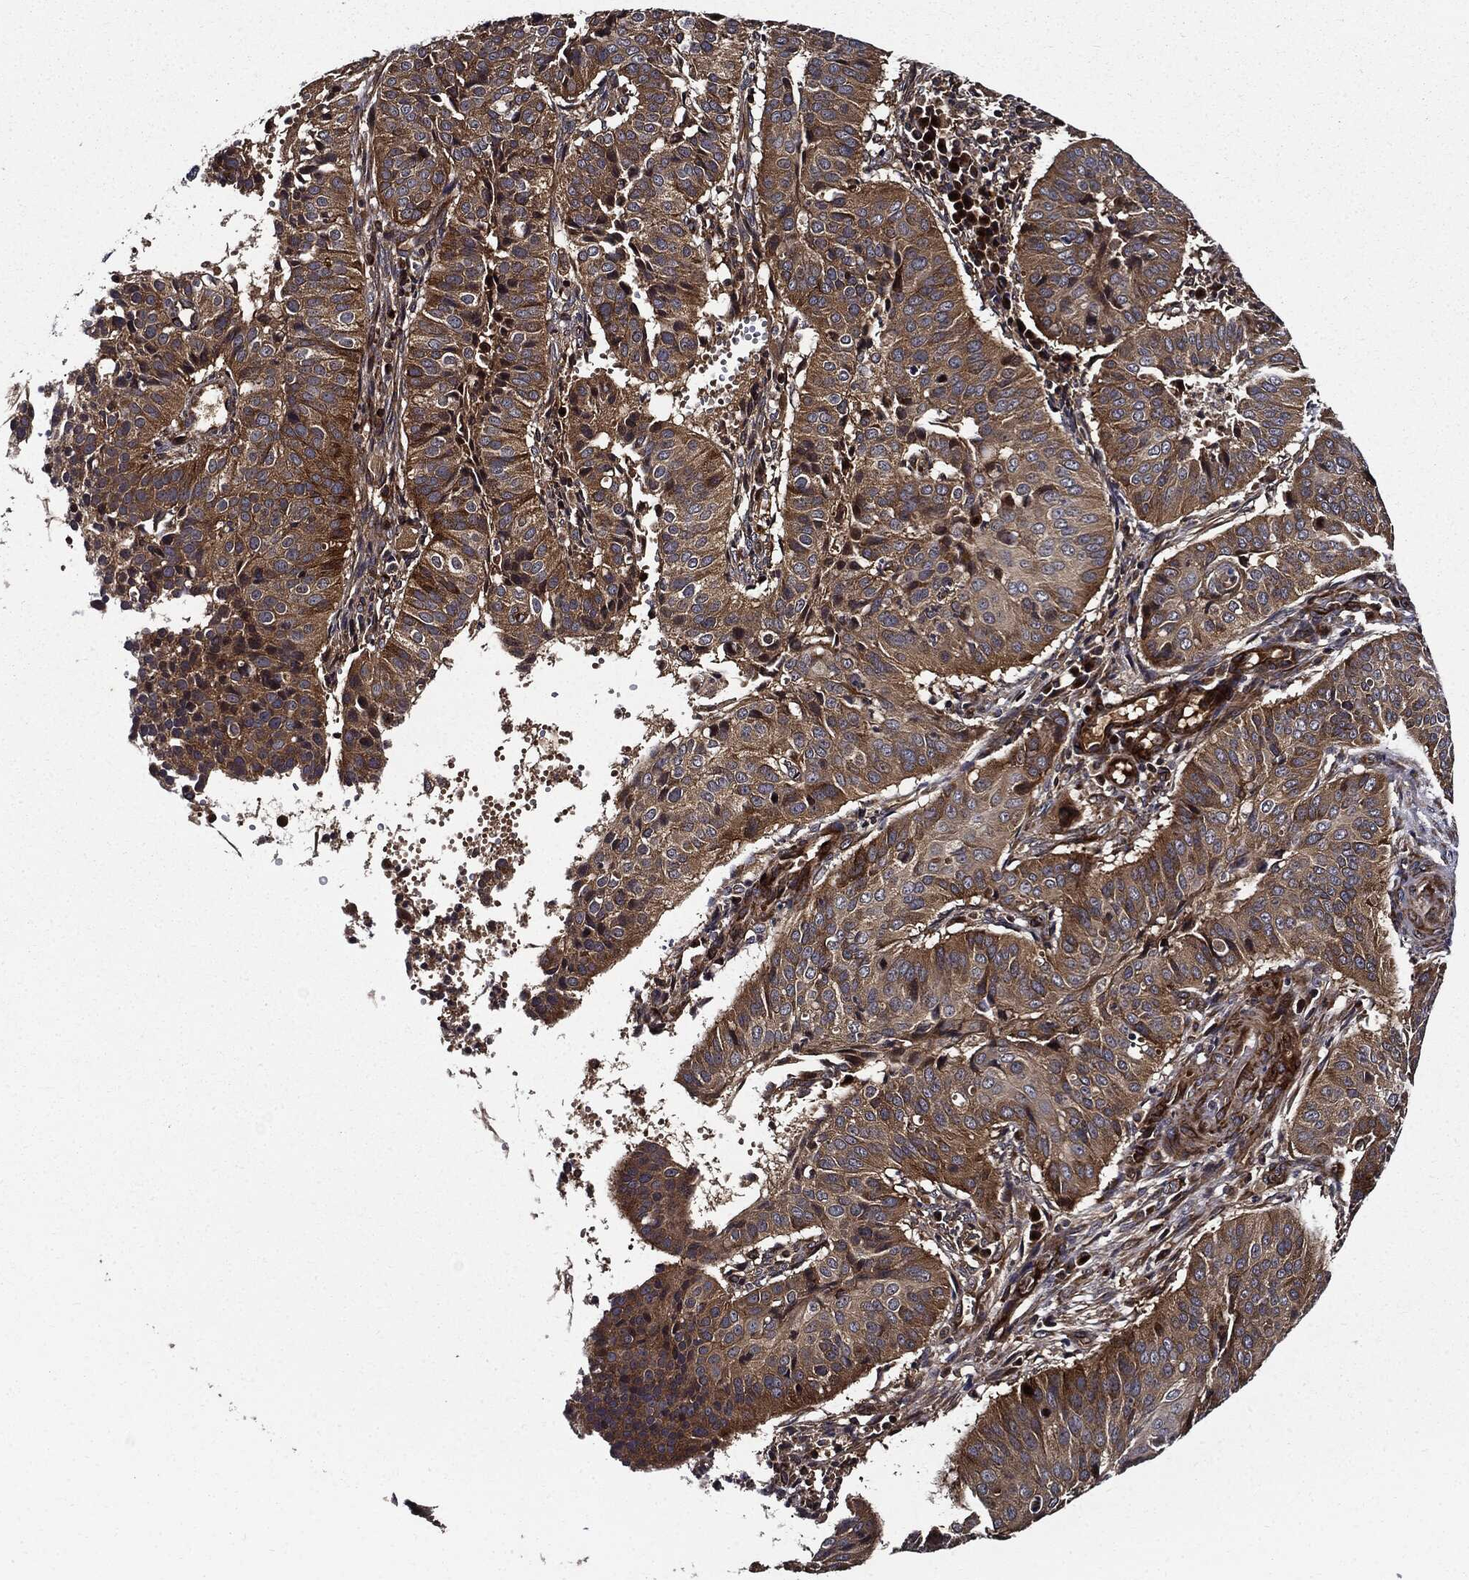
{"staining": {"intensity": "moderate", "quantity": ">75%", "location": "cytoplasmic/membranous"}, "tissue": "cervical cancer", "cell_type": "Tumor cells", "image_type": "cancer", "snomed": [{"axis": "morphology", "description": "Normal tissue, NOS"}, {"axis": "morphology", "description": "Squamous cell carcinoma, NOS"}, {"axis": "topography", "description": "Cervix"}], "caption": "This image shows immunohistochemistry (IHC) staining of human cervical cancer (squamous cell carcinoma), with medium moderate cytoplasmic/membranous positivity in approximately >75% of tumor cells.", "gene": "HTT", "patient": {"sex": "female", "age": 39}}